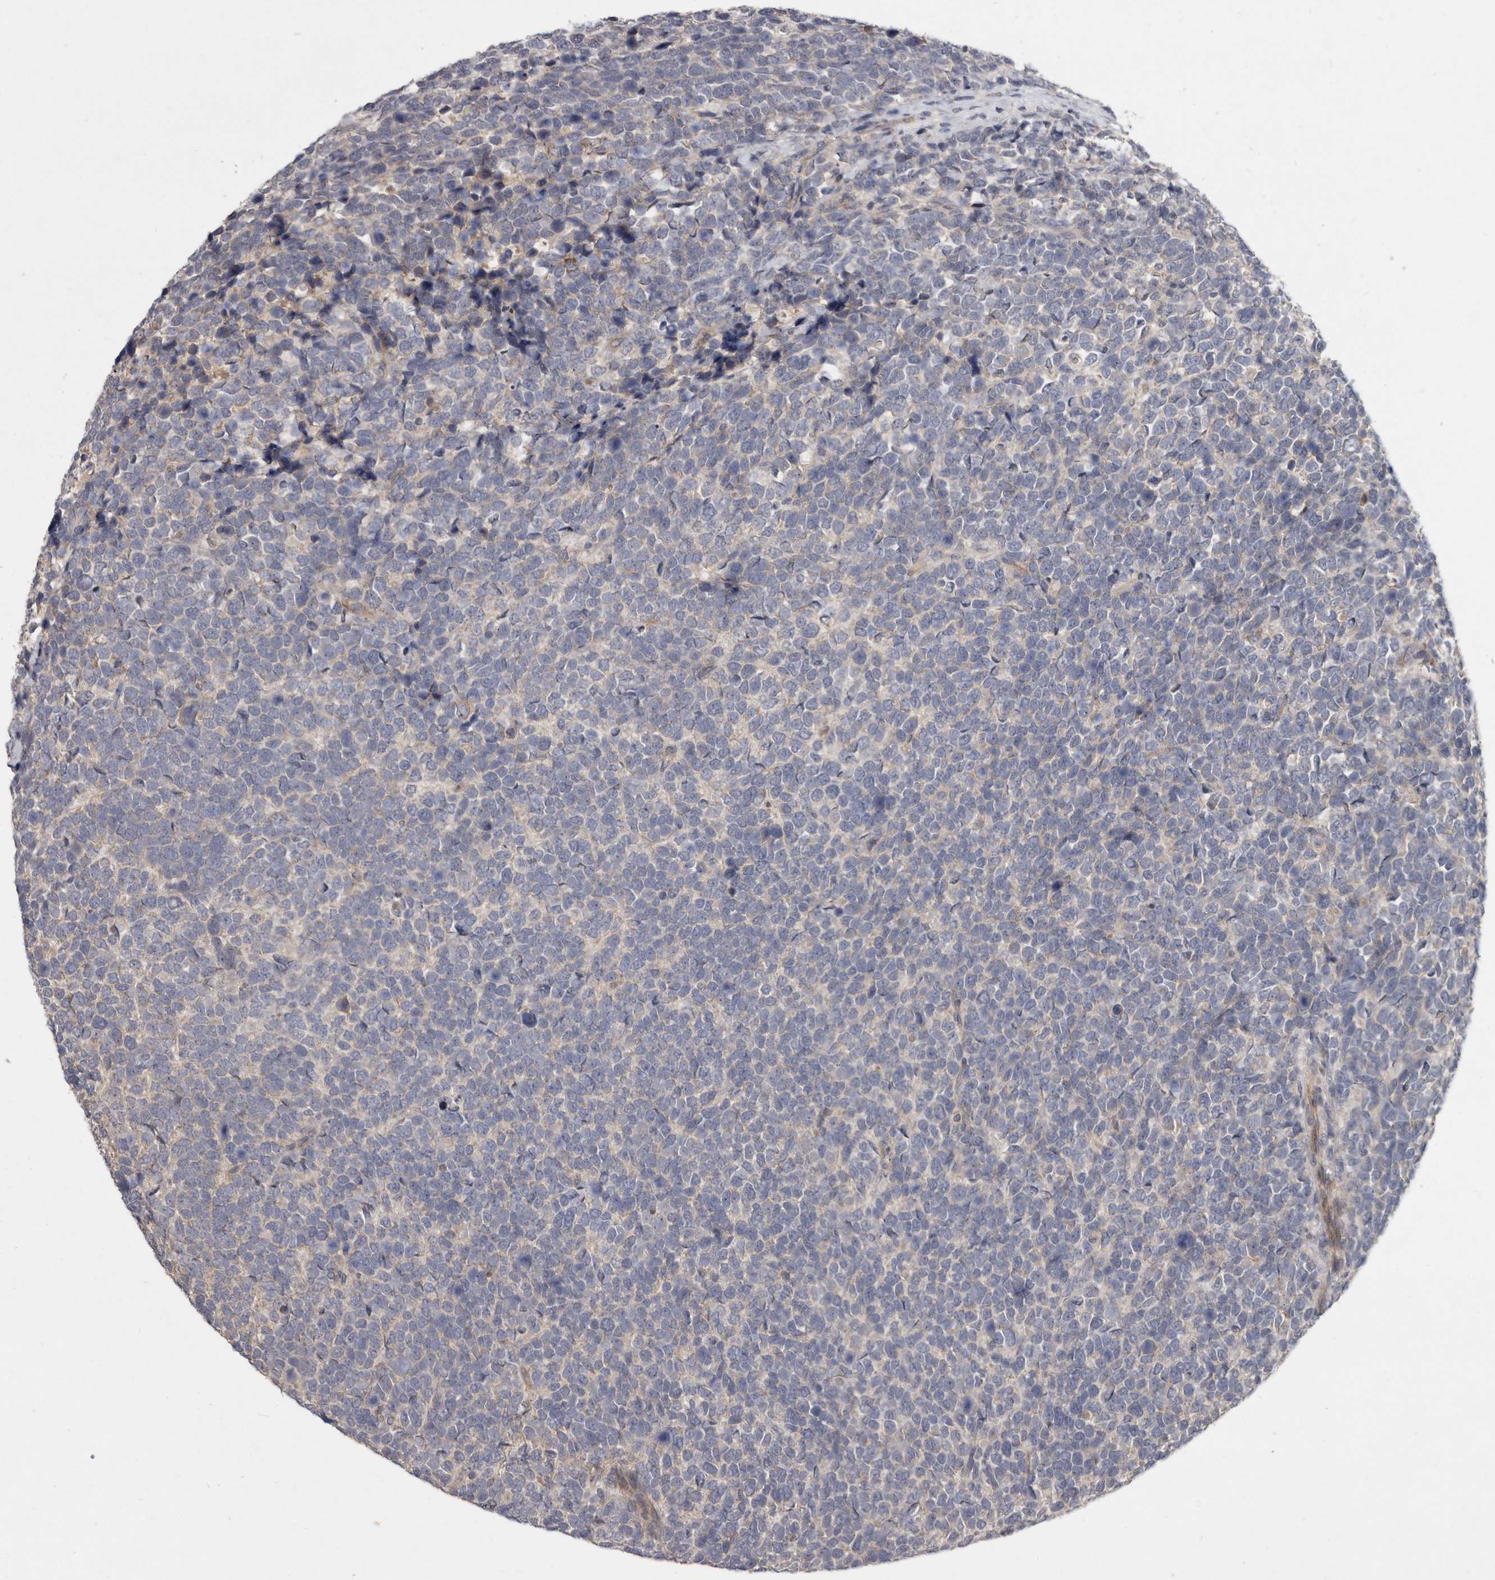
{"staining": {"intensity": "negative", "quantity": "none", "location": "none"}, "tissue": "urothelial cancer", "cell_type": "Tumor cells", "image_type": "cancer", "snomed": [{"axis": "morphology", "description": "Urothelial carcinoma, High grade"}, {"axis": "topography", "description": "Urinary bladder"}], "caption": "This is an IHC photomicrograph of urothelial cancer. There is no staining in tumor cells.", "gene": "SLC22A1", "patient": {"sex": "female", "age": 82}}